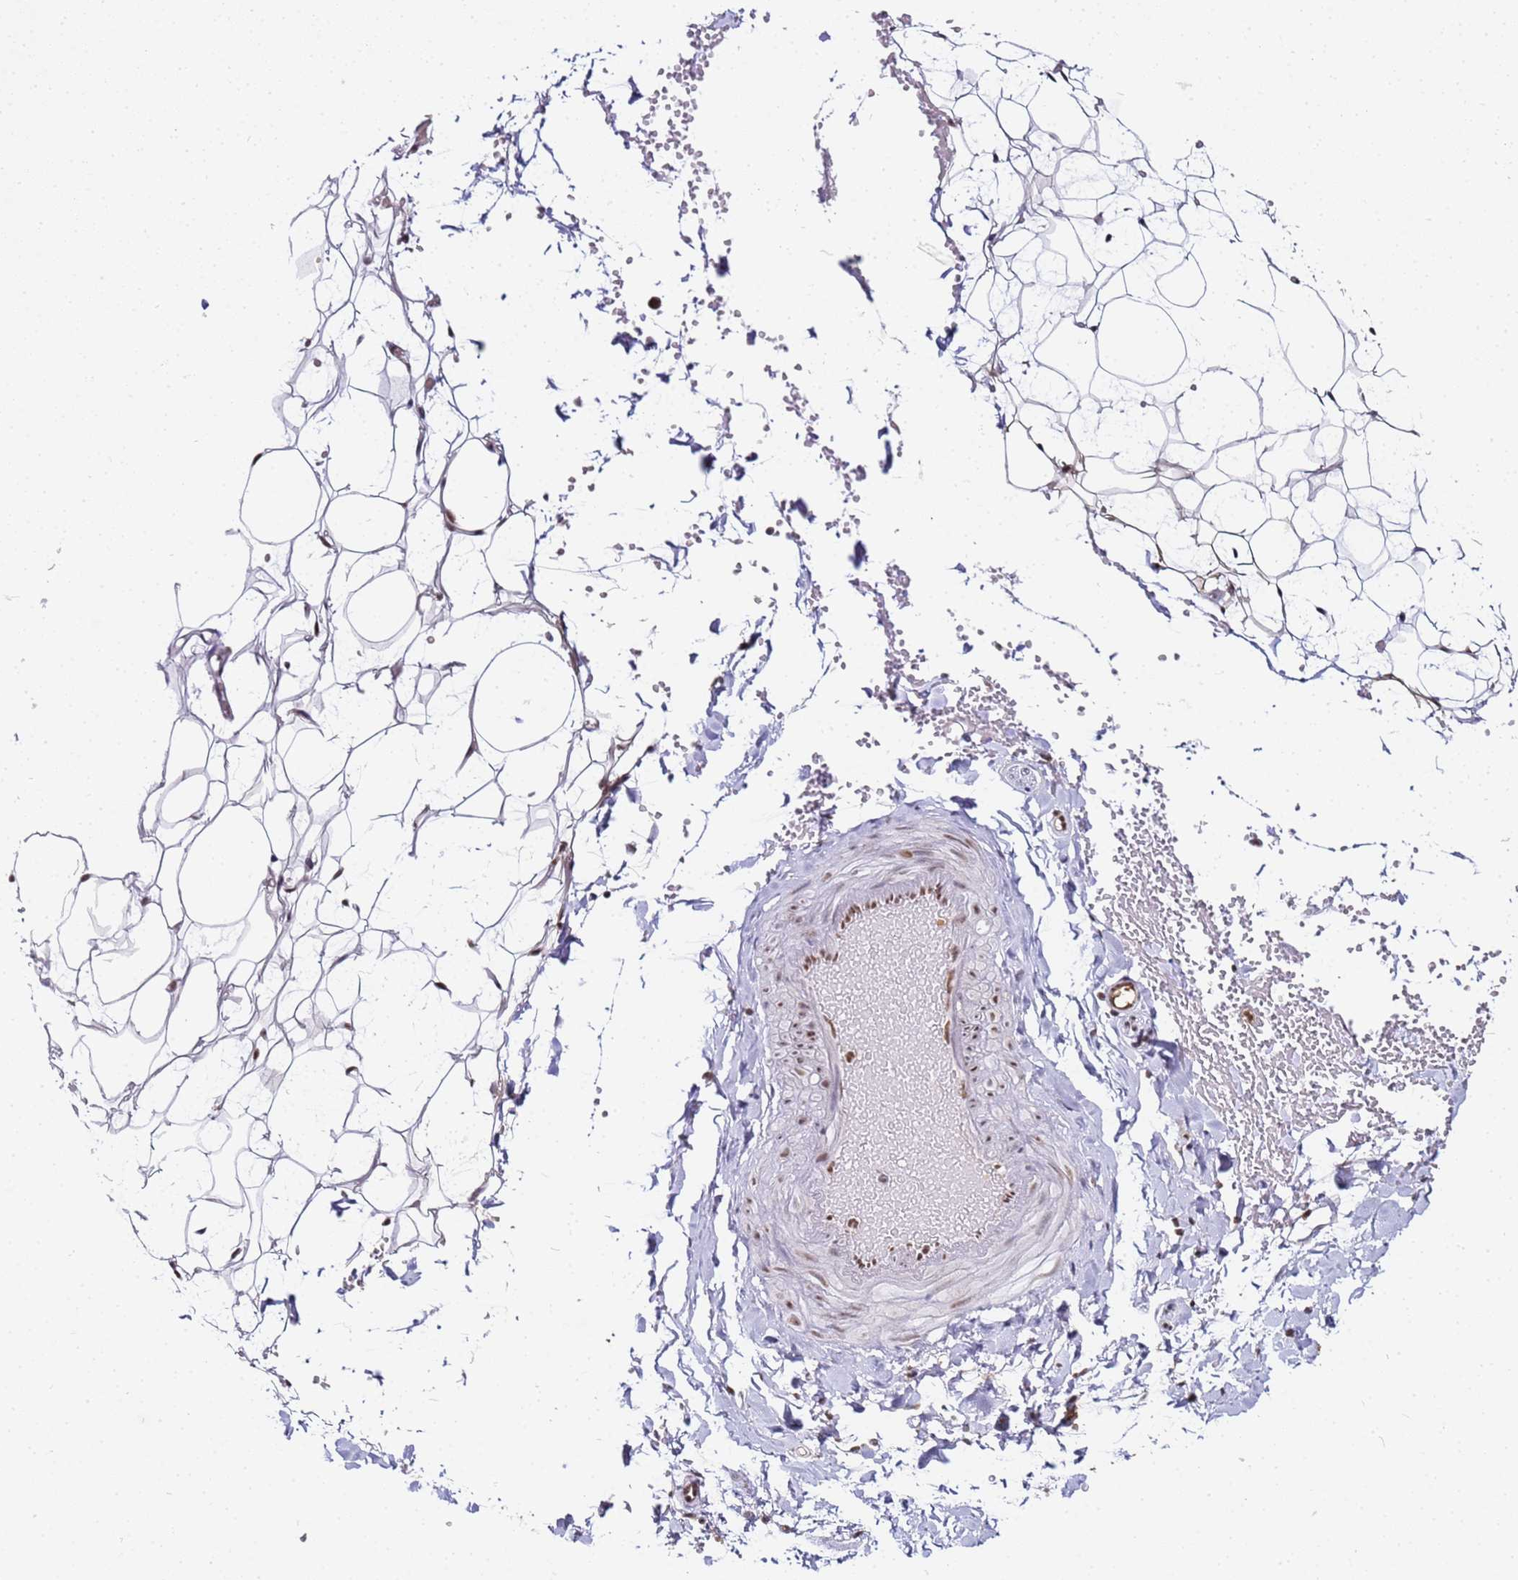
{"staining": {"intensity": "weak", "quantity": "<25%", "location": "nuclear"}, "tissue": "adipose tissue", "cell_type": "Adipocytes", "image_type": "normal", "snomed": [{"axis": "morphology", "description": "Normal tissue, NOS"}, {"axis": "topography", "description": "Breast"}], "caption": "The histopathology image shows no staining of adipocytes in normal adipose tissue.", "gene": "RBM12", "patient": {"sex": "female", "age": 23}}